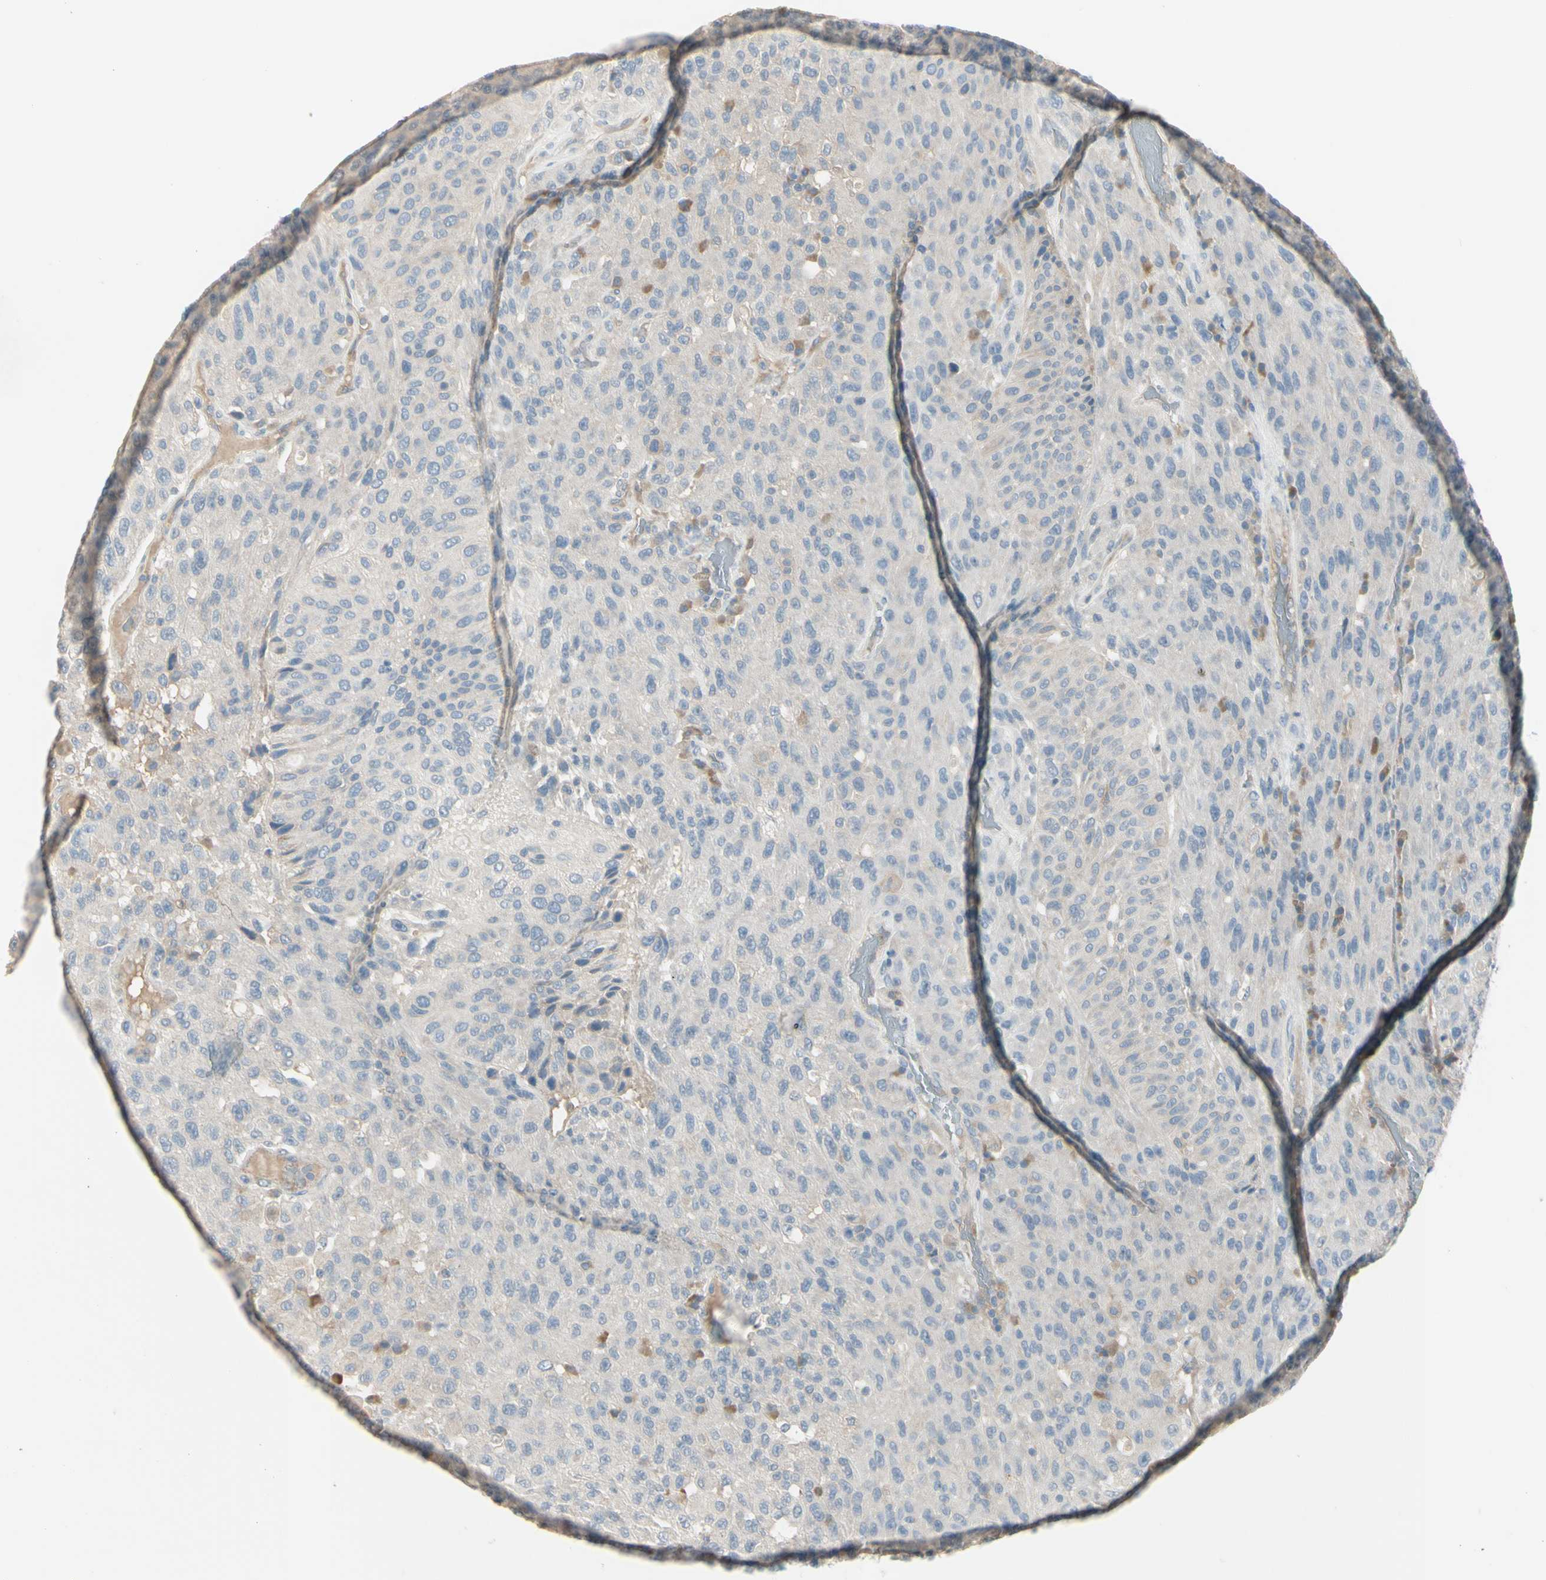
{"staining": {"intensity": "negative", "quantity": "none", "location": "none"}, "tissue": "urothelial cancer", "cell_type": "Tumor cells", "image_type": "cancer", "snomed": [{"axis": "morphology", "description": "Urothelial carcinoma, High grade"}, {"axis": "topography", "description": "Urinary bladder"}], "caption": "Immunohistochemistry (IHC) of human urothelial cancer exhibits no expression in tumor cells.", "gene": "AATK", "patient": {"sex": "male", "age": 66}}